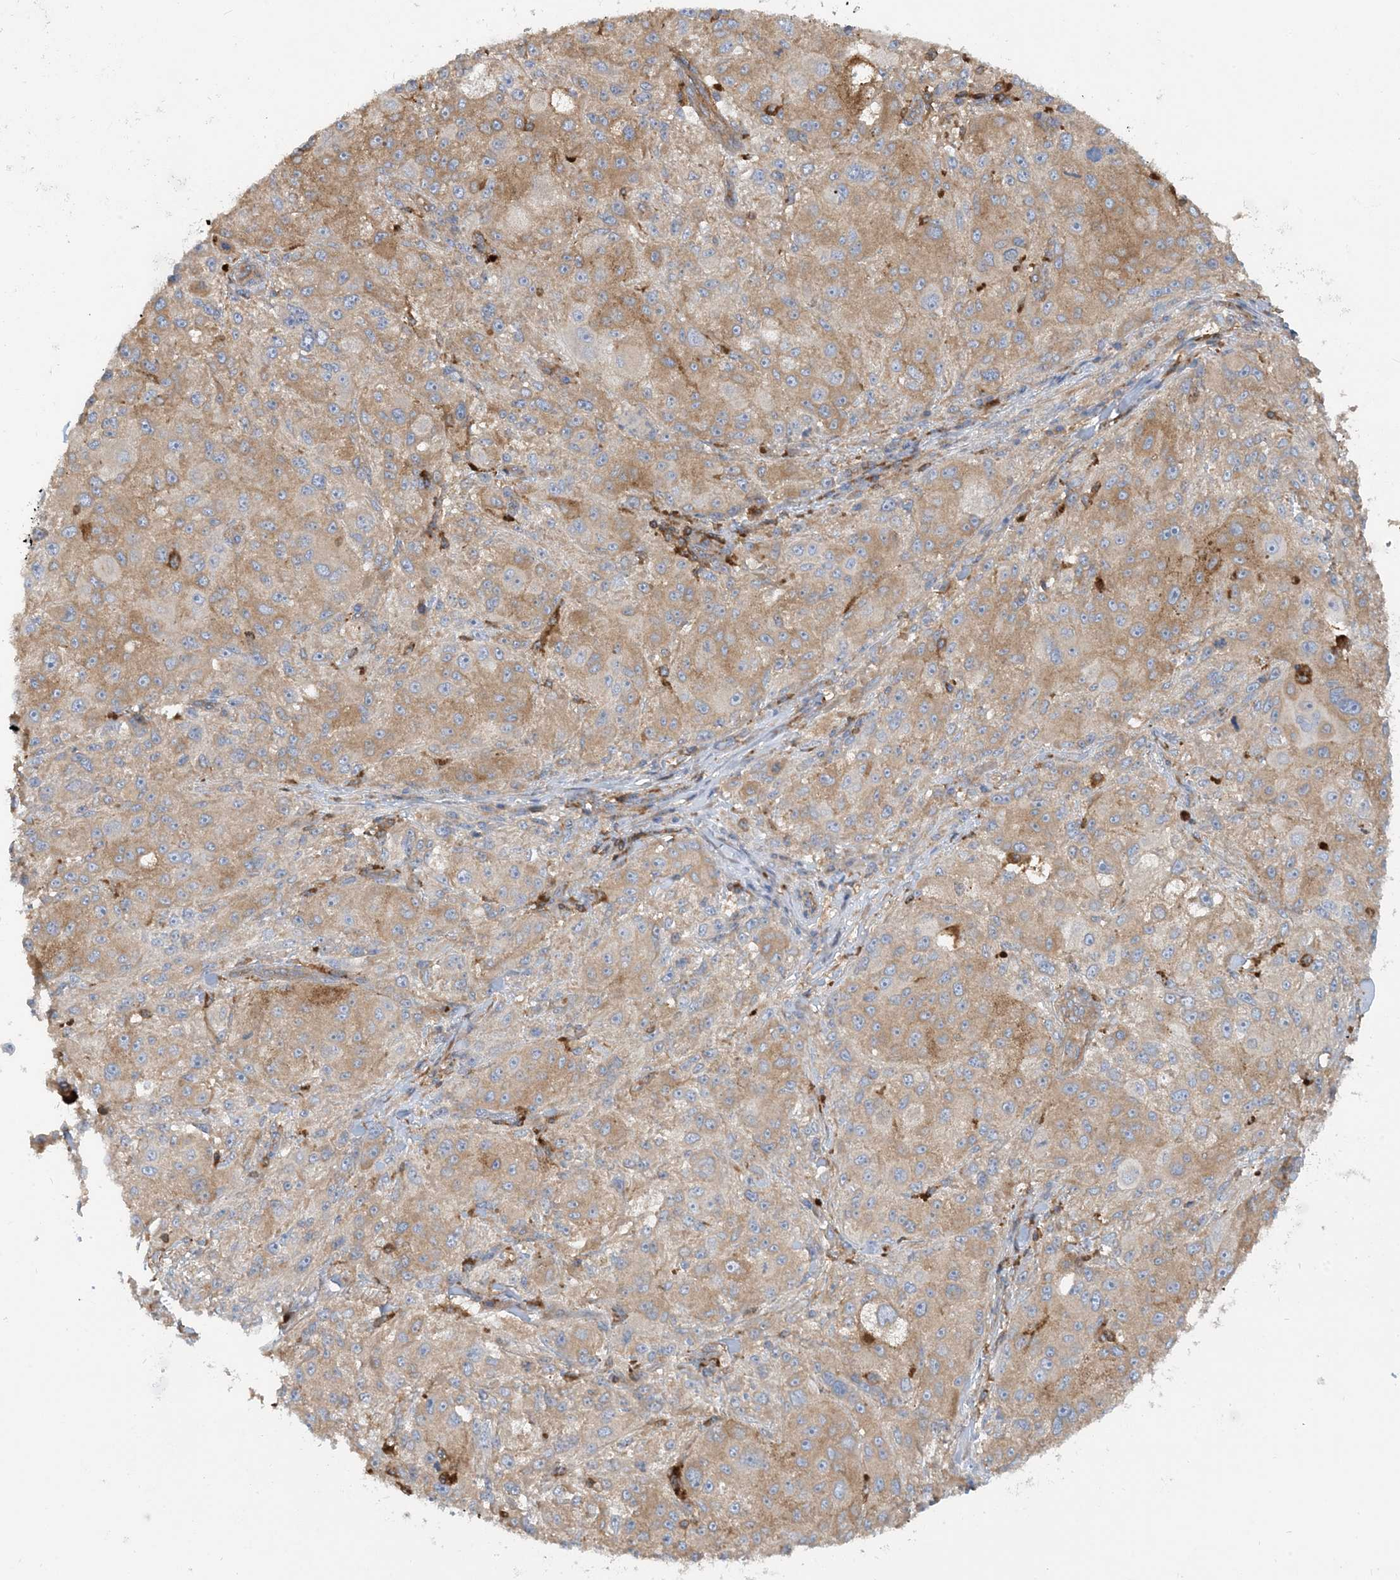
{"staining": {"intensity": "moderate", "quantity": ">75%", "location": "cytoplasmic/membranous"}, "tissue": "melanoma", "cell_type": "Tumor cells", "image_type": "cancer", "snomed": [{"axis": "morphology", "description": "Necrosis, NOS"}, {"axis": "morphology", "description": "Malignant melanoma, NOS"}, {"axis": "topography", "description": "Skin"}], "caption": "The image exhibits staining of melanoma, revealing moderate cytoplasmic/membranous protein staining (brown color) within tumor cells.", "gene": "SFMBT2", "patient": {"sex": "female", "age": 87}}